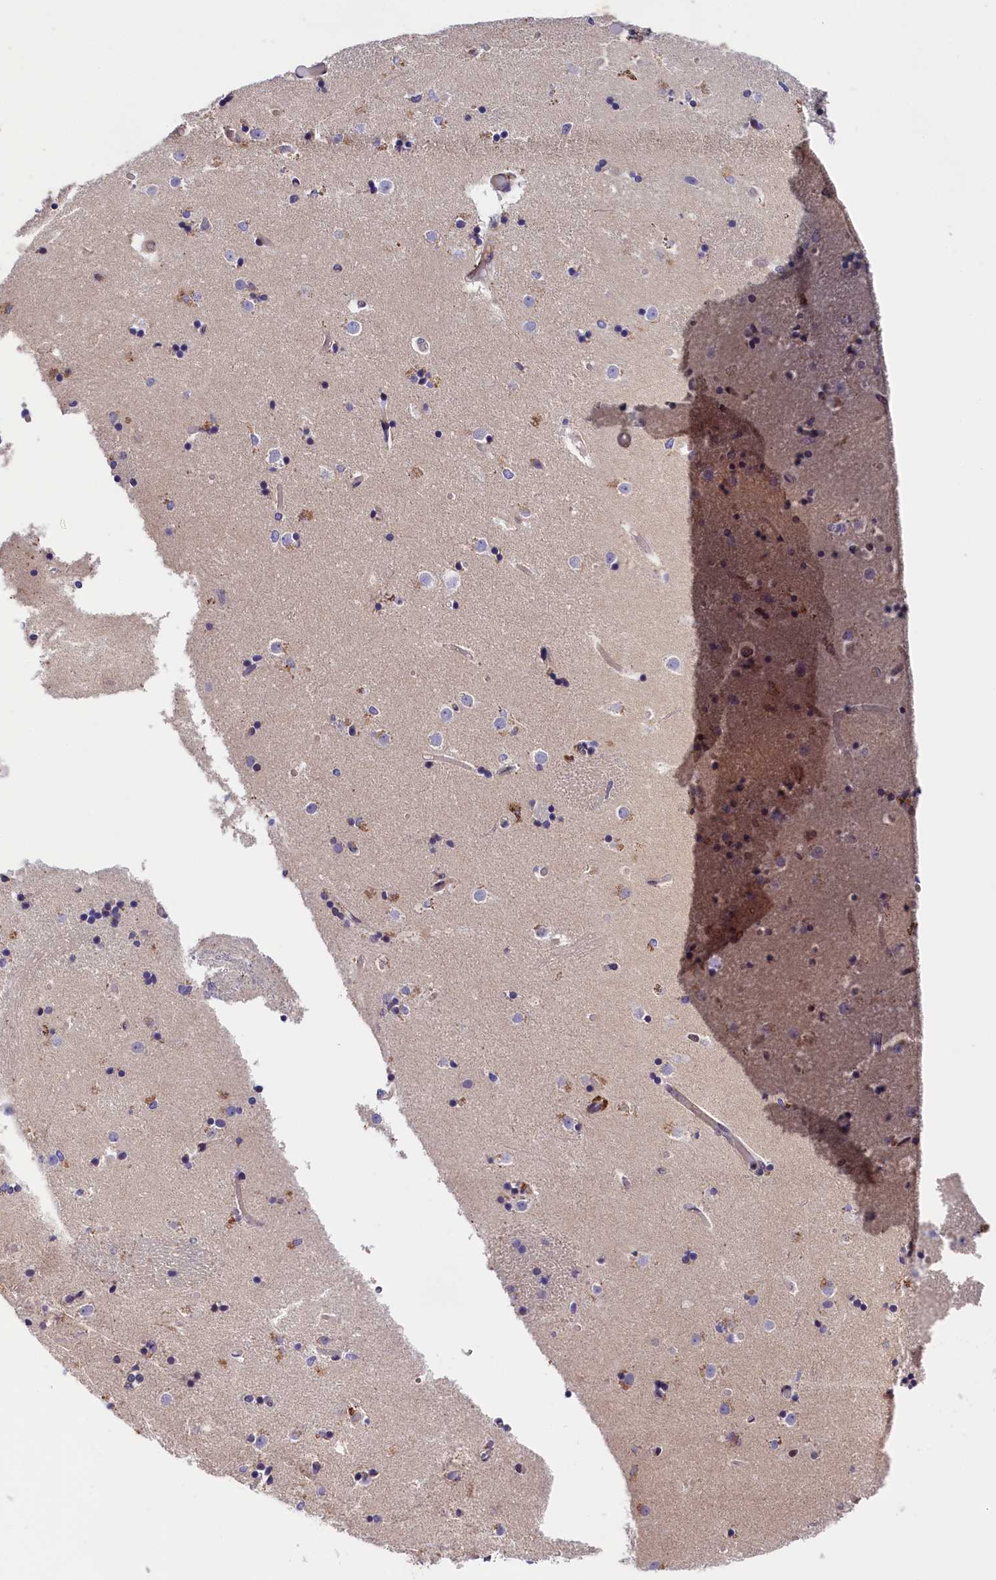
{"staining": {"intensity": "negative", "quantity": "none", "location": "none"}, "tissue": "caudate", "cell_type": "Glial cells", "image_type": "normal", "snomed": [{"axis": "morphology", "description": "Normal tissue, NOS"}, {"axis": "topography", "description": "Lateral ventricle wall"}], "caption": "A micrograph of caudate stained for a protein displays no brown staining in glial cells.", "gene": "SP4", "patient": {"sex": "female", "age": 52}}